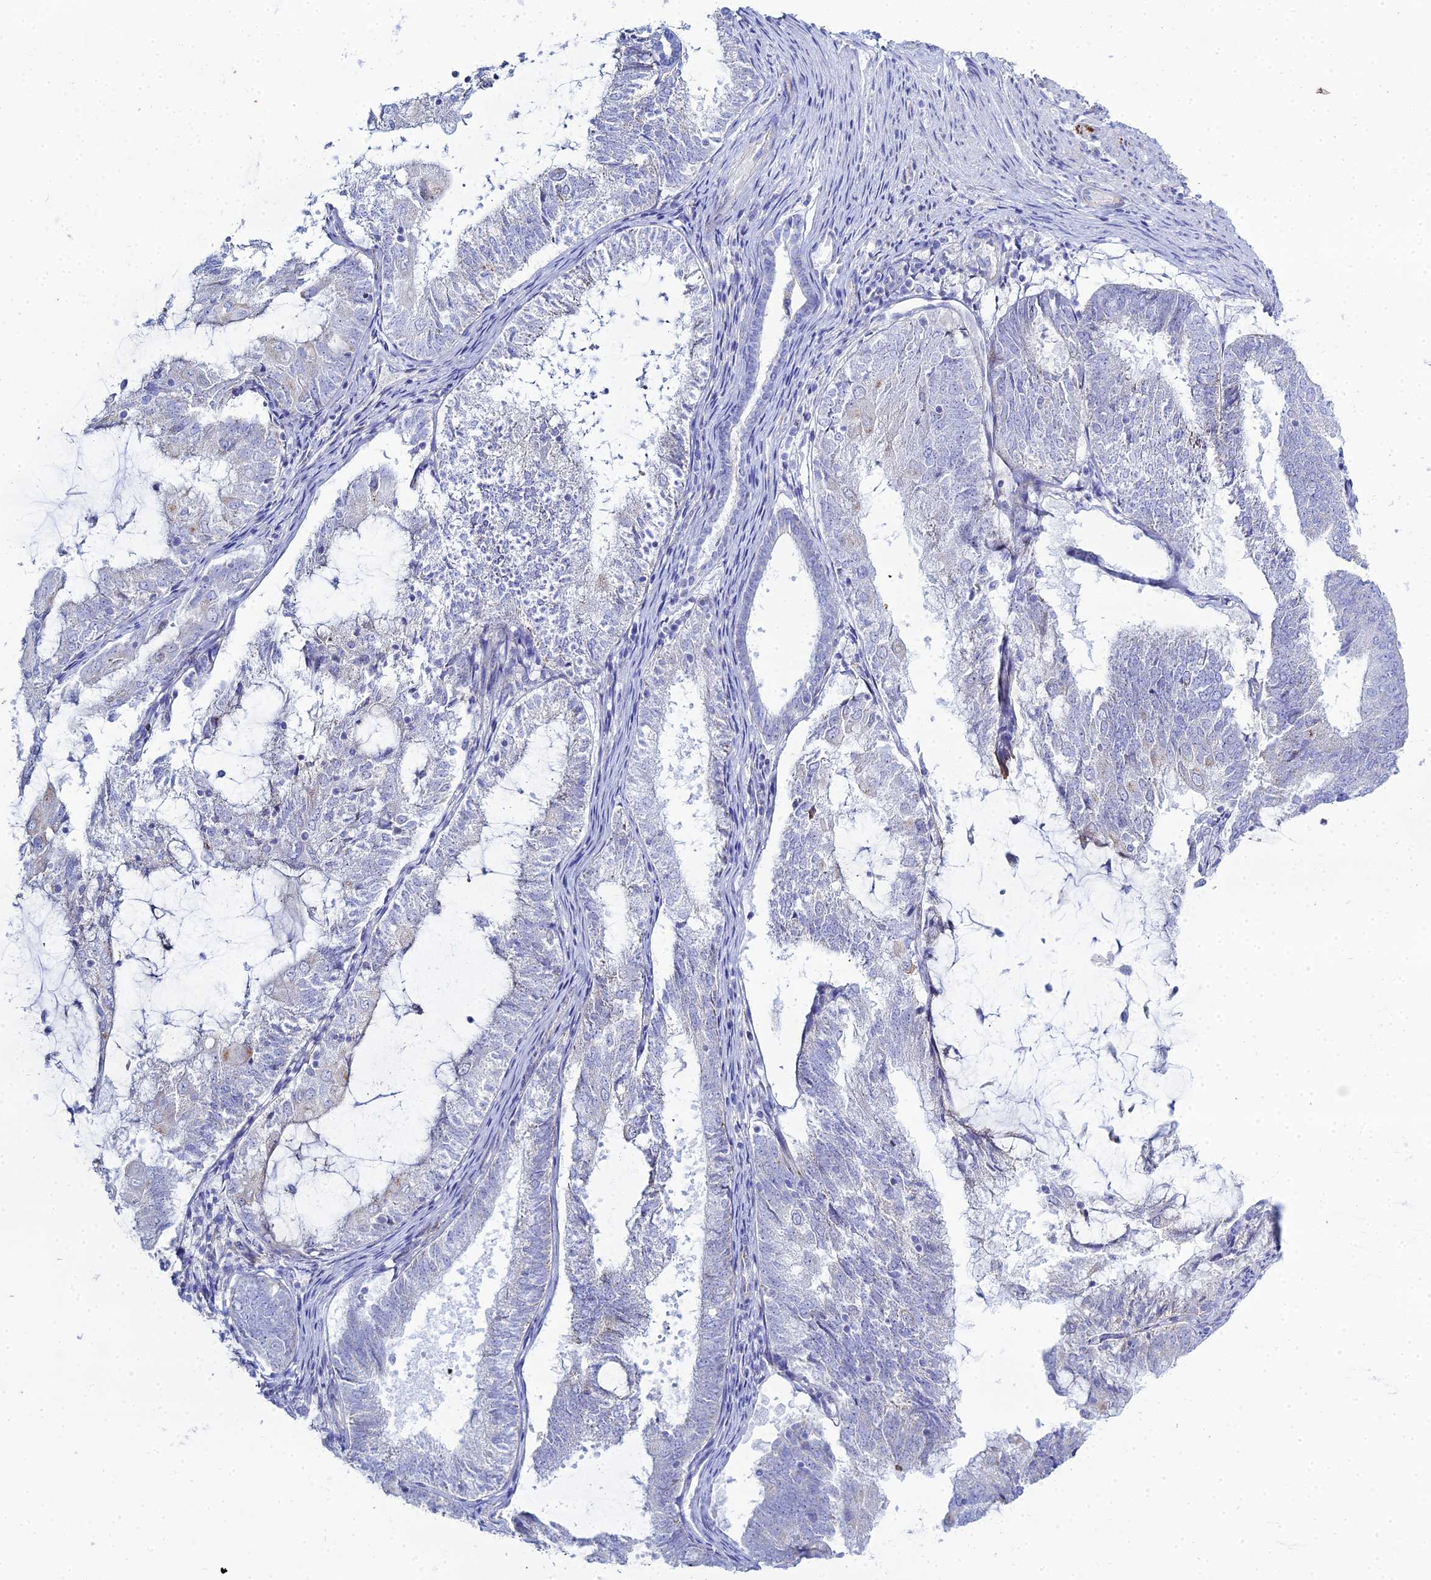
{"staining": {"intensity": "negative", "quantity": "none", "location": "none"}, "tissue": "endometrial cancer", "cell_type": "Tumor cells", "image_type": "cancer", "snomed": [{"axis": "morphology", "description": "Adenocarcinoma, NOS"}, {"axis": "topography", "description": "Endometrium"}], "caption": "This is an immunohistochemistry histopathology image of human endometrial cancer (adenocarcinoma). There is no positivity in tumor cells.", "gene": "DHX34", "patient": {"sex": "female", "age": 81}}